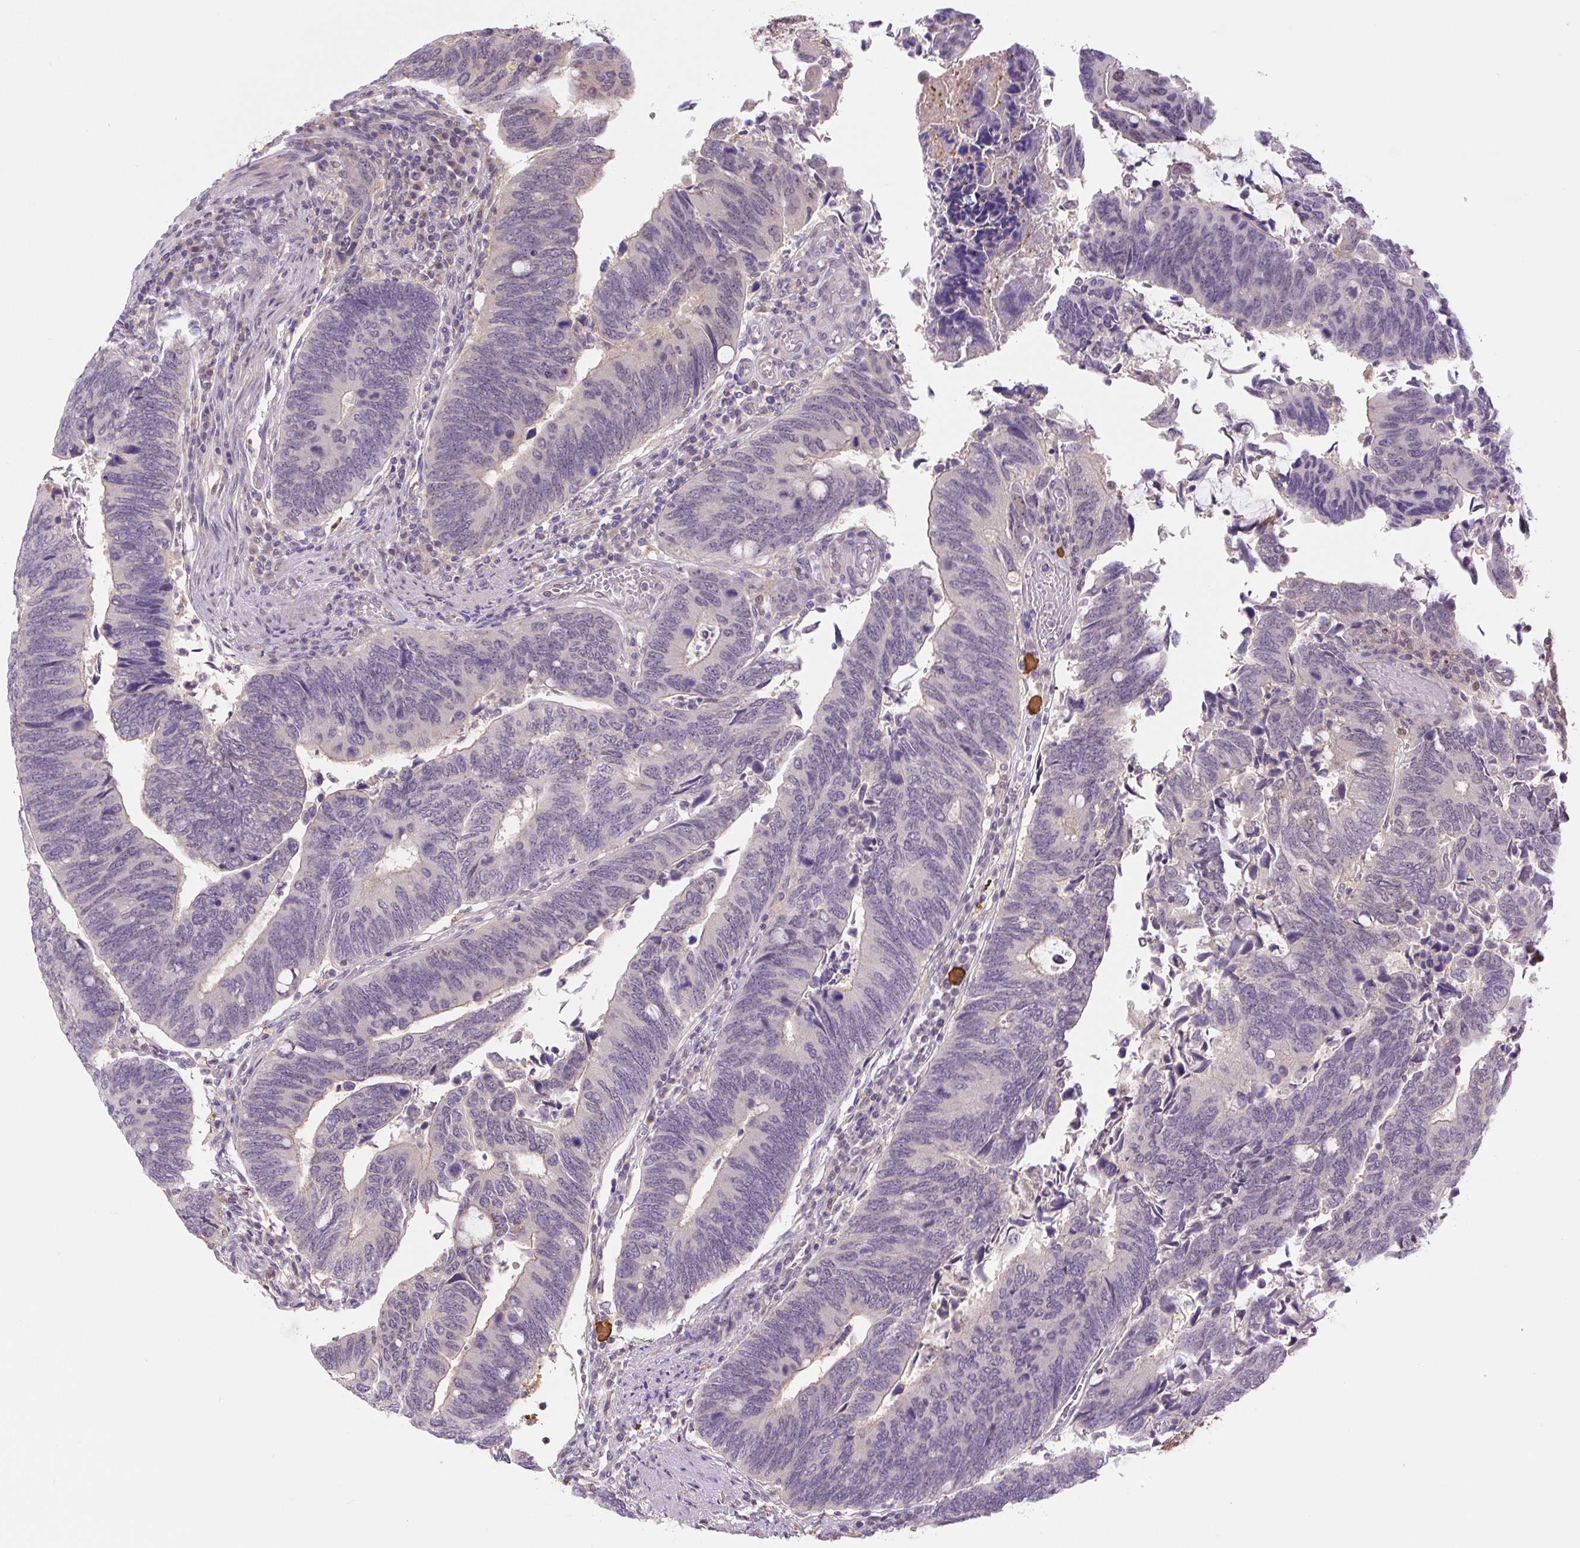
{"staining": {"intensity": "weak", "quantity": "<25%", "location": "cytoplasmic/membranous"}, "tissue": "colorectal cancer", "cell_type": "Tumor cells", "image_type": "cancer", "snomed": [{"axis": "morphology", "description": "Adenocarcinoma, NOS"}, {"axis": "topography", "description": "Colon"}], "caption": "High power microscopy photomicrograph of an immunohistochemistry (IHC) photomicrograph of colorectal cancer, revealing no significant staining in tumor cells.", "gene": "SPSB2", "patient": {"sex": "male", "age": 87}}